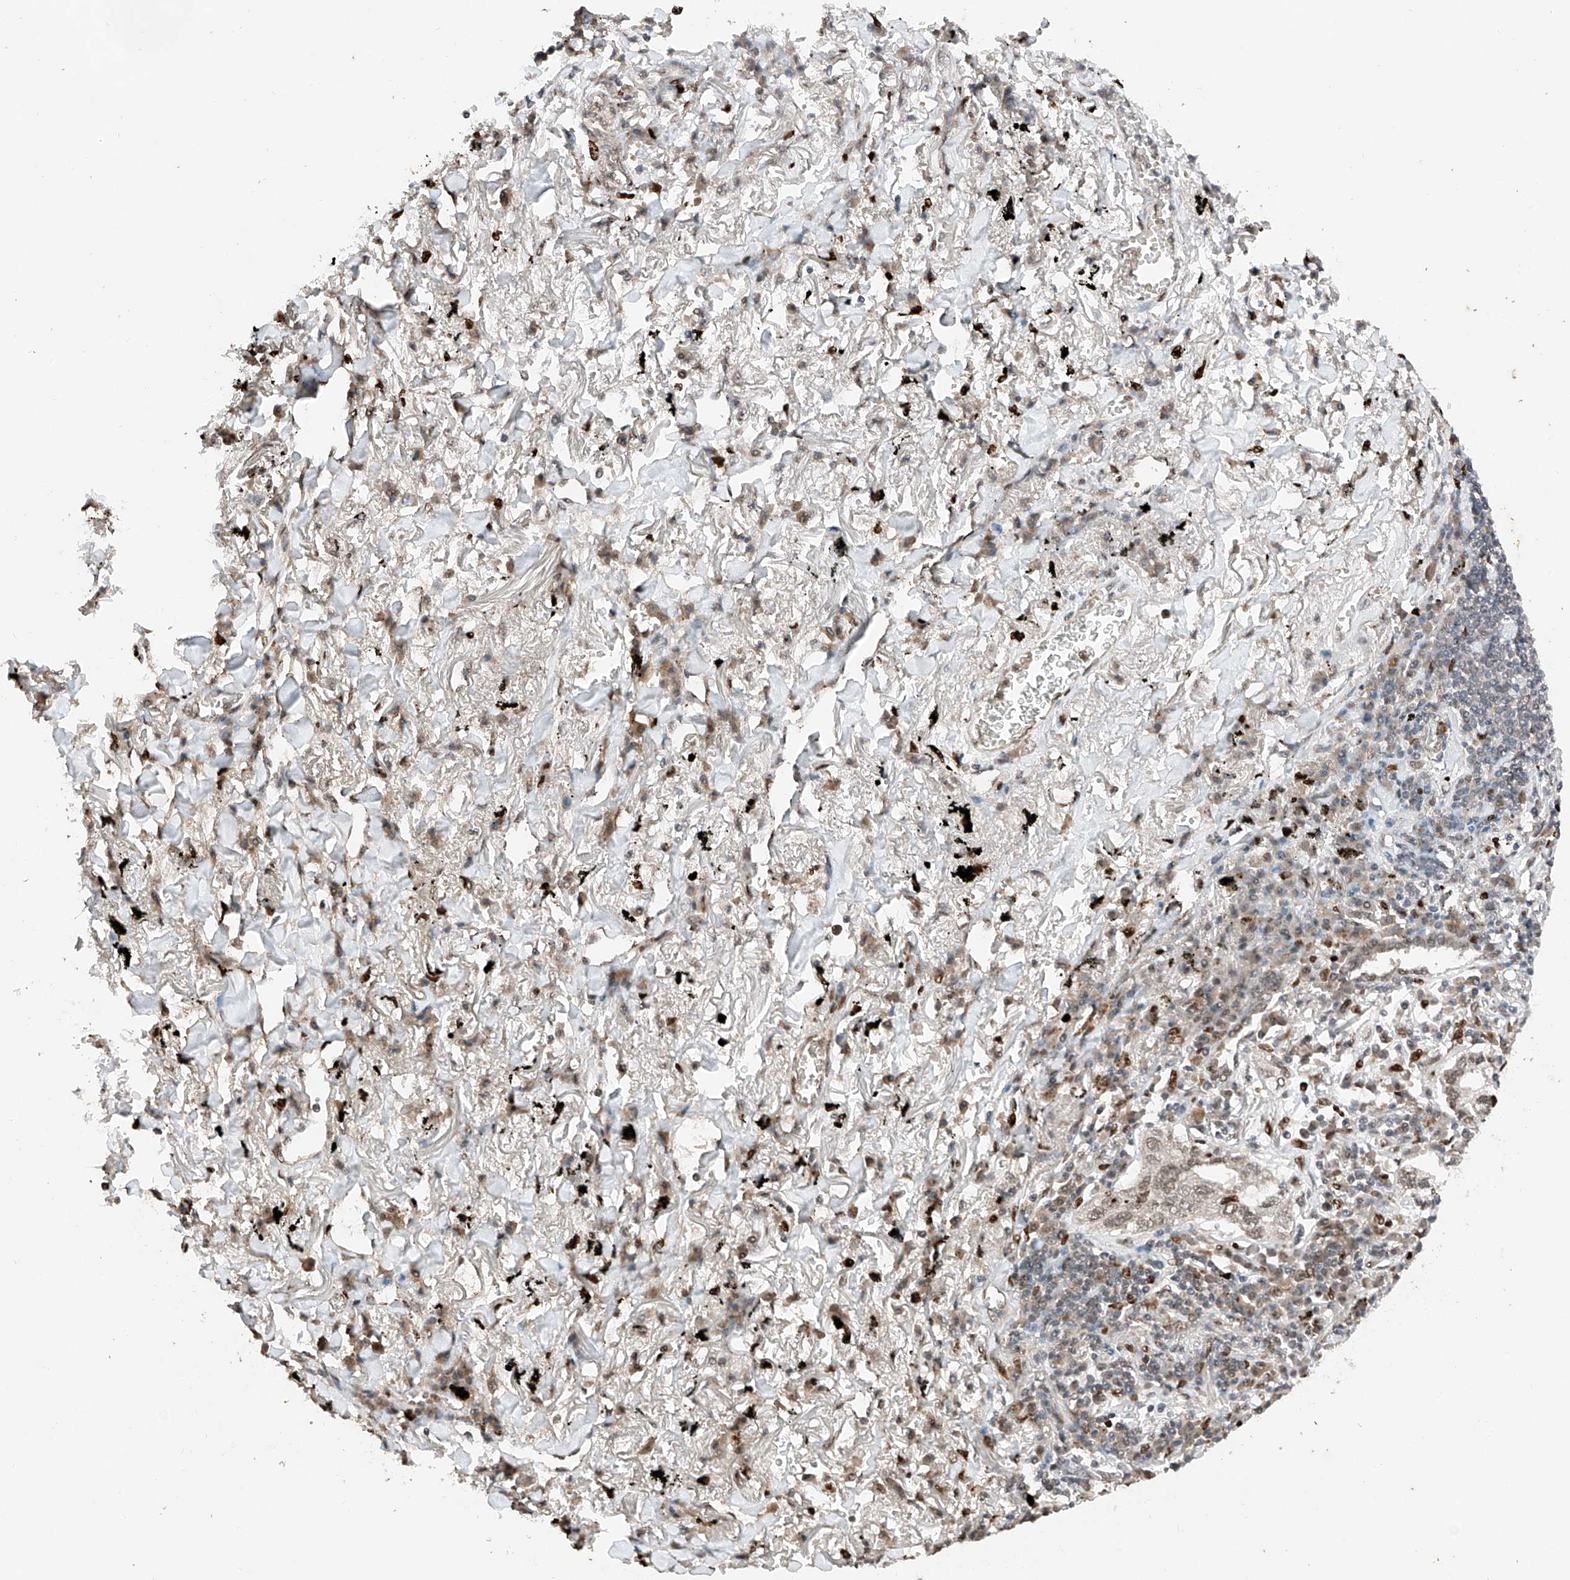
{"staining": {"intensity": "weak", "quantity": "25%-75%", "location": "nuclear"}, "tissue": "lung cancer", "cell_type": "Tumor cells", "image_type": "cancer", "snomed": [{"axis": "morphology", "description": "Adenocarcinoma, NOS"}, {"axis": "topography", "description": "Lung"}], "caption": "Lung cancer stained for a protein (brown) shows weak nuclear positive positivity in about 25%-75% of tumor cells.", "gene": "TBX4", "patient": {"sex": "male", "age": 65}}